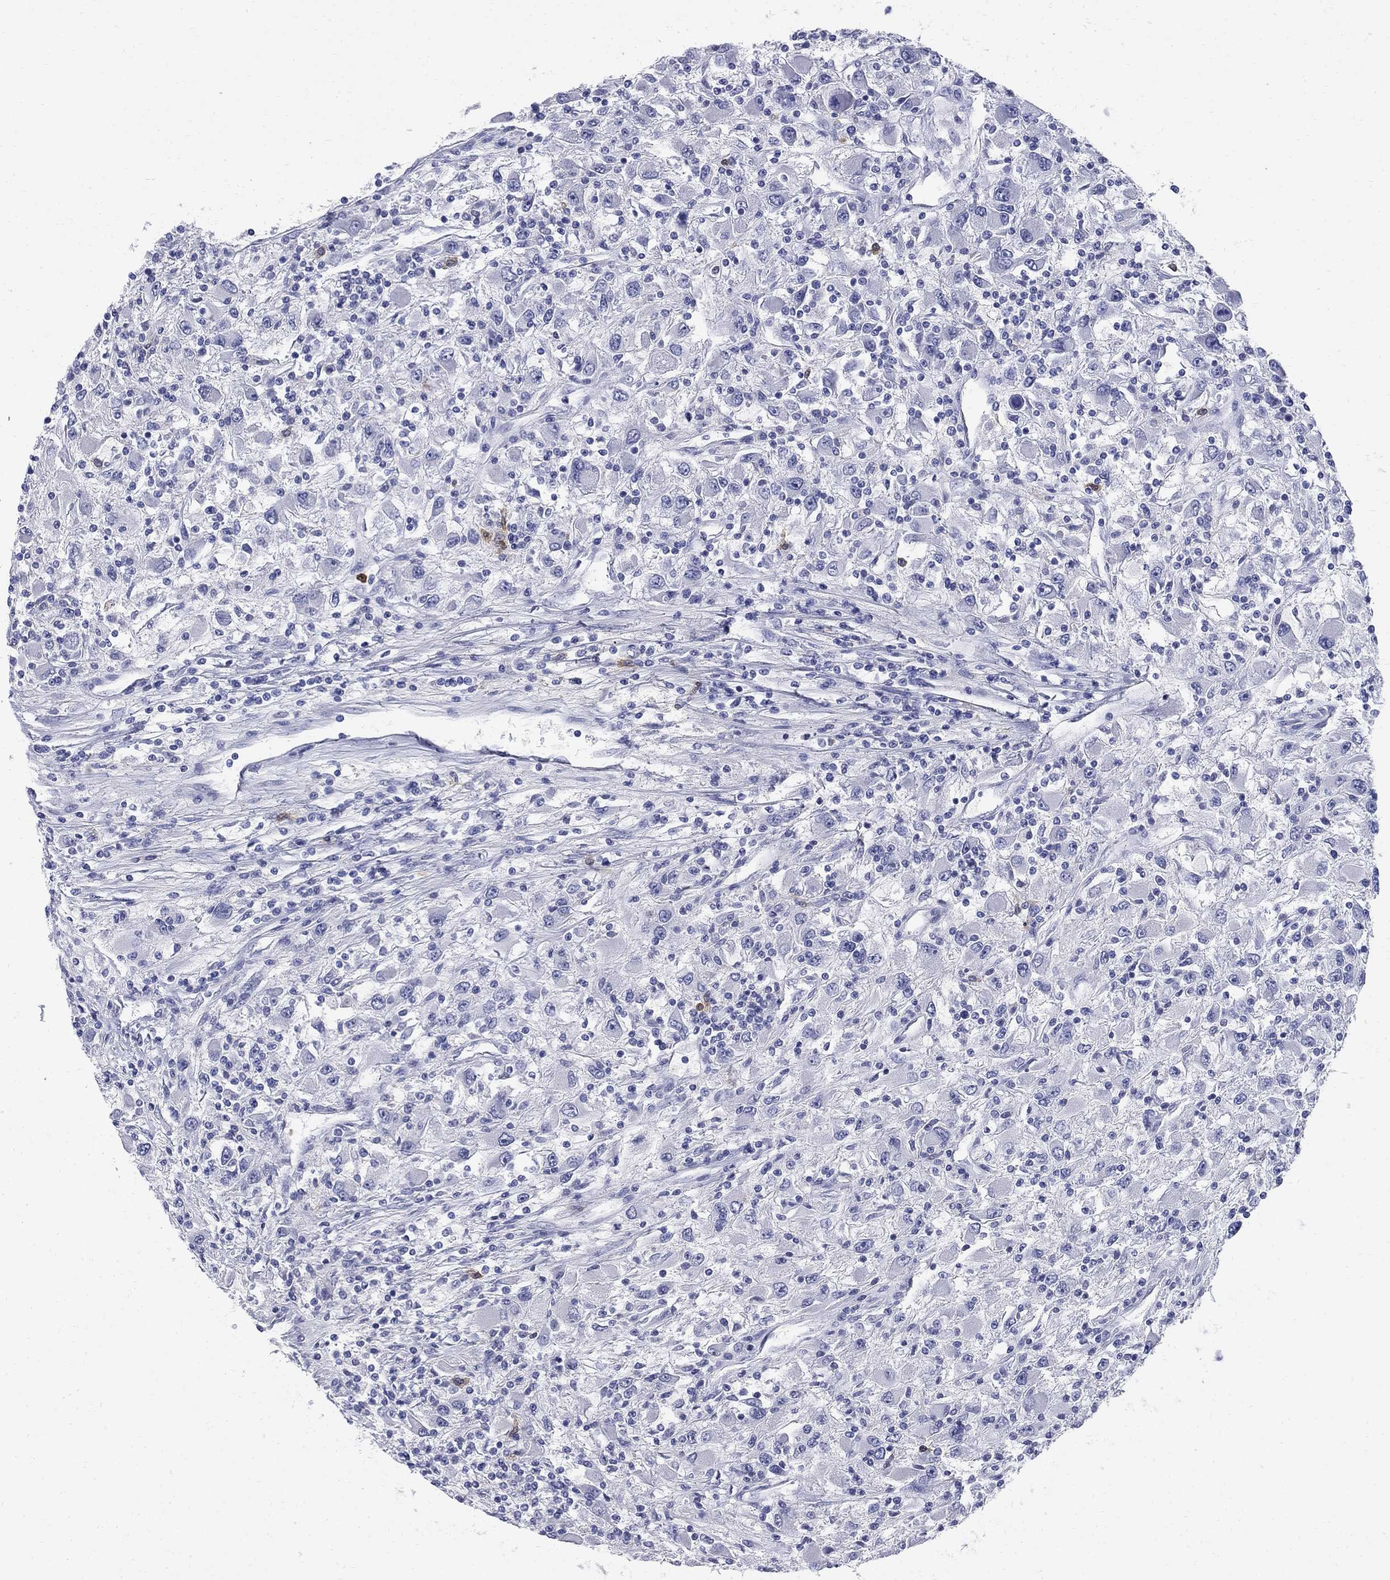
{"staining": {"intensity": "negative", "quantity": "none", "location": "none"}, "tissue": "renal cancer", "cell_type": "Tumor cells", "image_type": "cancer", "snomed": [{"axis": "morphology", "description": "Adenocarcinoma, NOS"}, {"axis": "topography", "description": "Kidney"}], "caption": "Immunohistochemistry (IHC) micrograph of human renal cancer (adenocarcinoma) stained for a protein (brown), which demonstrates no positivity in tumor cells.", "gene": "SERPINB2", "patient": {"sex": "female", "age": 67}}